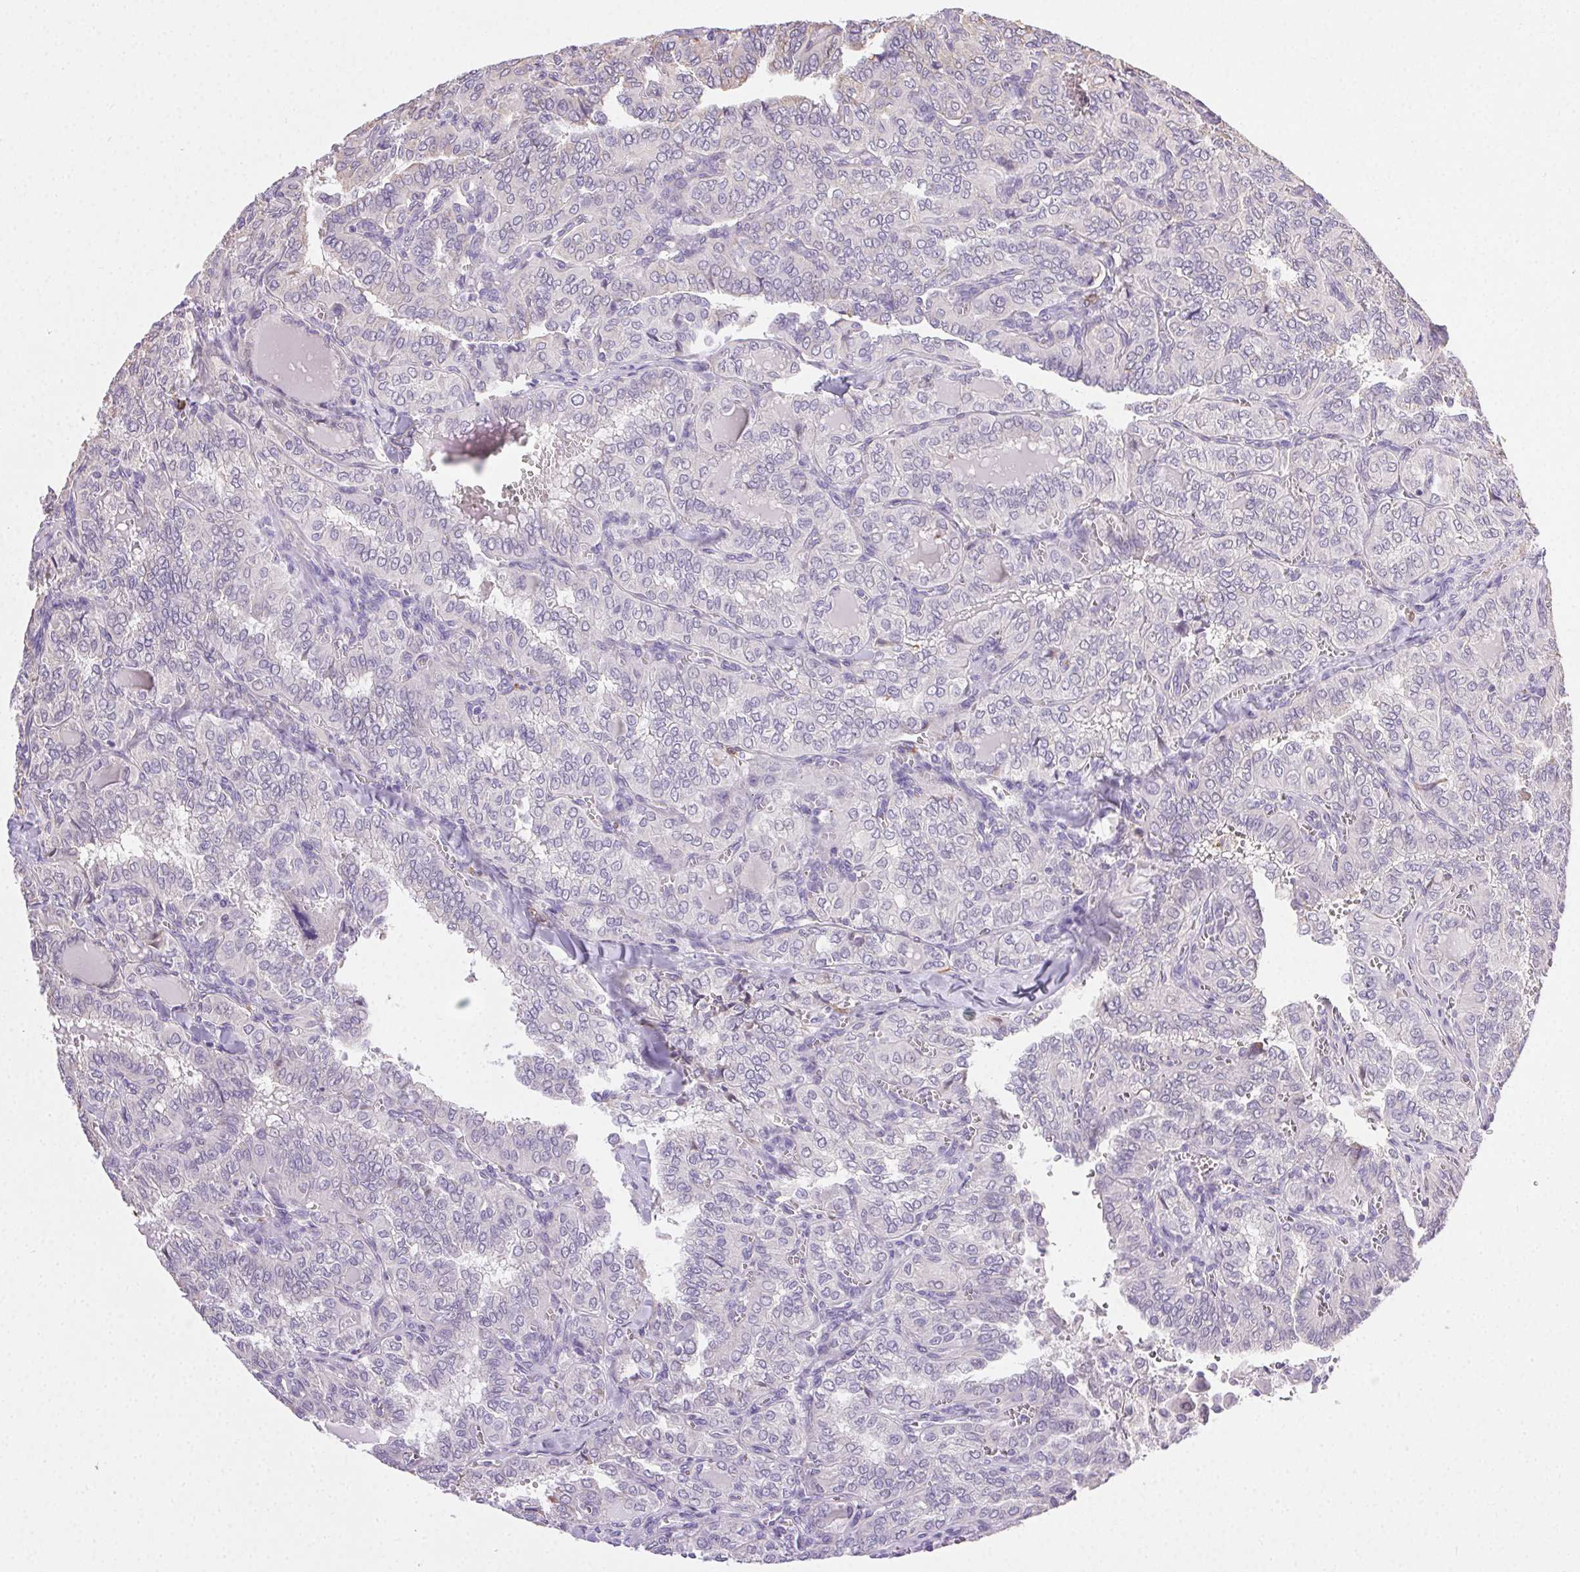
{"staining": {"intensity": "negative", "quantity": "none", "location": "none"}, "tissue": "thyroid cancer", "cell_type": "Tumor cells", "image_type": "cancer", "snomed": [{"axis": "morphology", "description": "Papillary adenocarcinoma, NOS"}, {"axis": "topography", "description": "Thyroid gland"}], "caption": "A high-resolution image shows immunohistochemistry (IHC) staining of thyroid cancer, which exhibits no significant positivity in tumor cells.", "gene": "SNX31", "patient": {"sex": "female", "age": 41}}